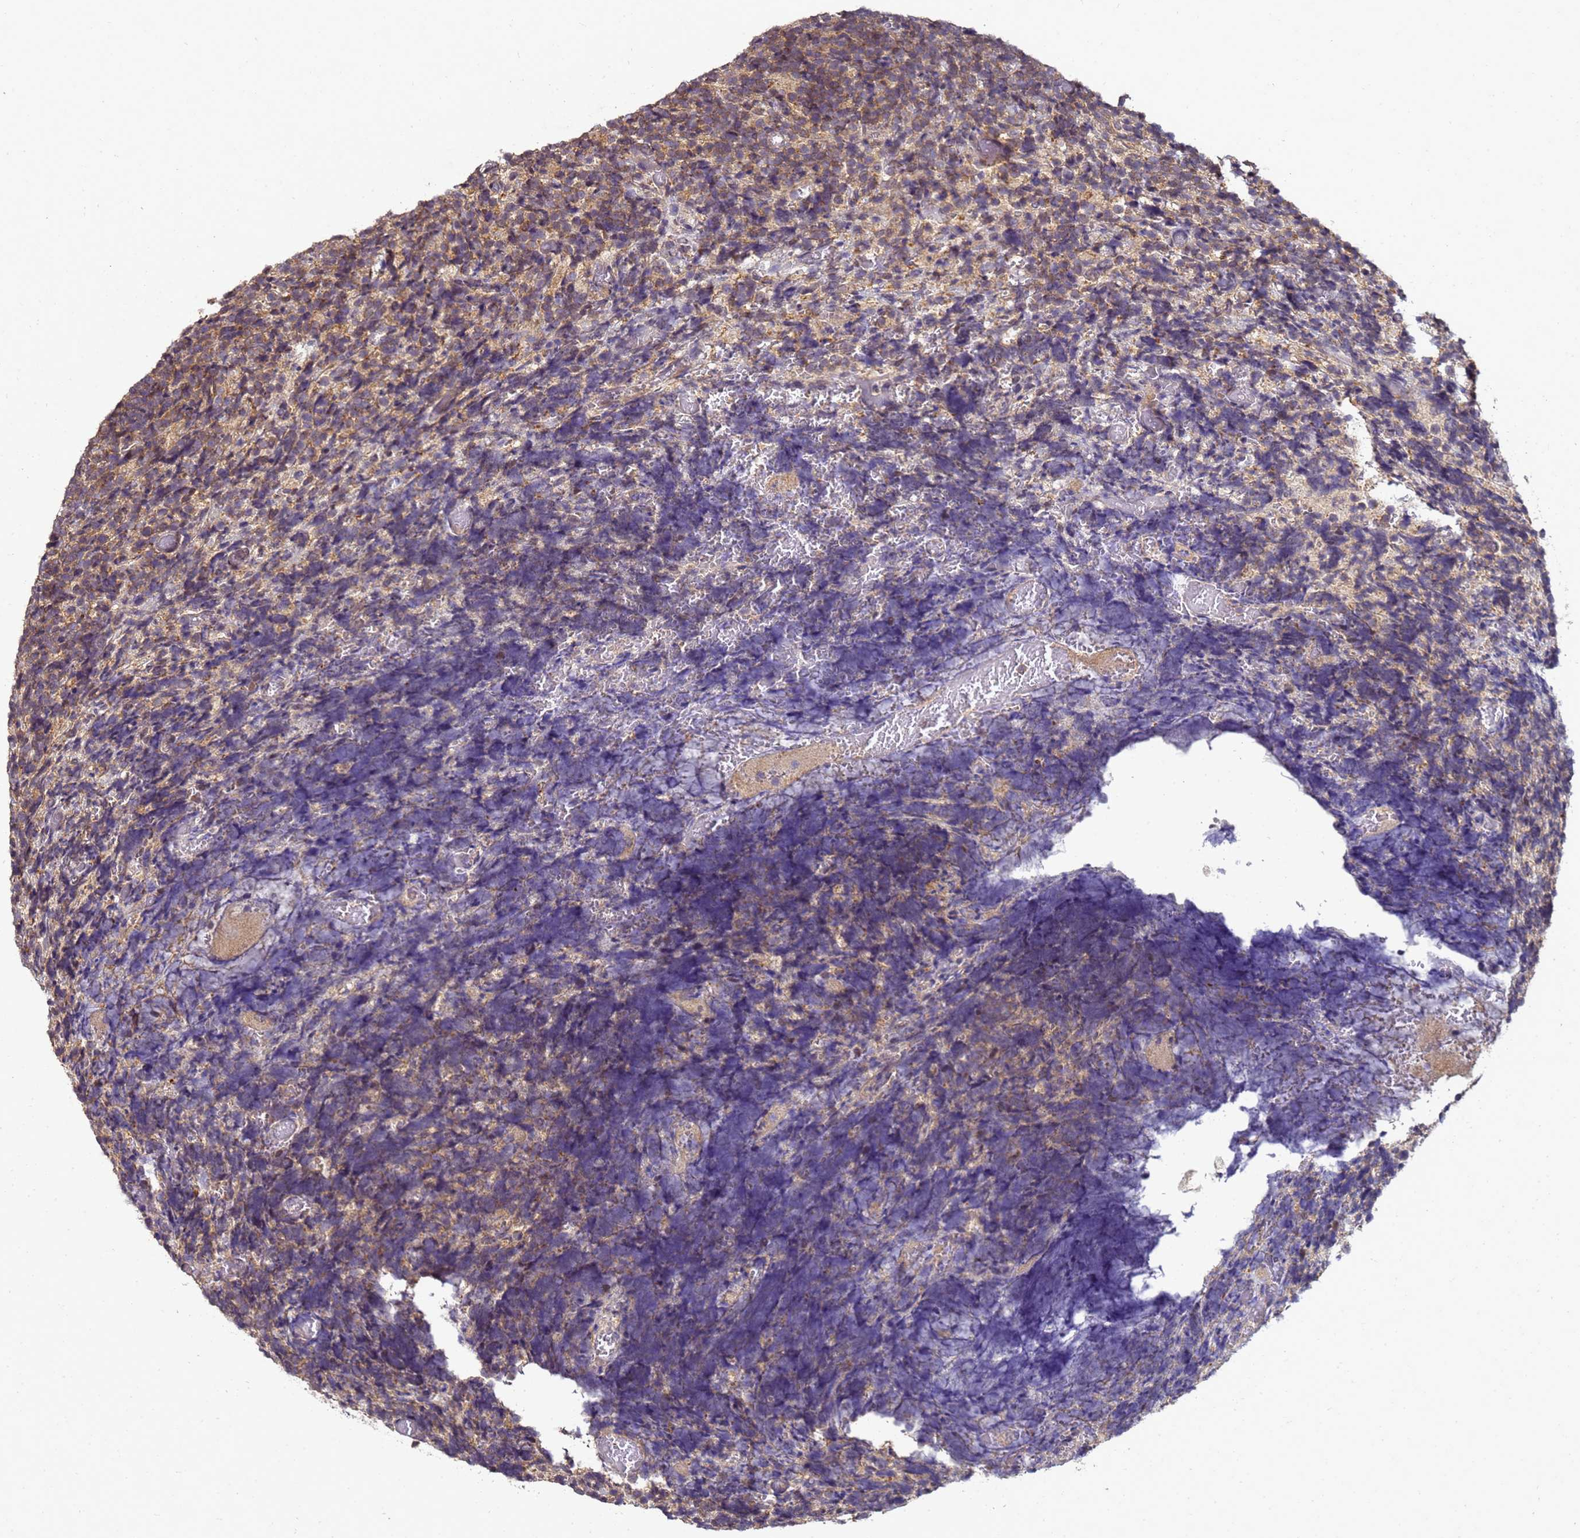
{"staining": {"intensity": "moderate", "quantity": "<25%", "location": "cytoplasmic/membranous"}, "tissue": "glioma", "cell_type": "Tumor cells", "image_type": "cancer", "snomed": [{"axis": "morphology", "description": "Glioma, malignant, Low grade"}, {"axis": "topography", "description": "Brain"}], "caption": "The immunohistochemical stain labels moderate cytoplasmic/membranous expression in tumor cells of malignant glioma (low-grade) tissue.", "gene": "ANKRD17", "patient": {"sex": "female", "age": 1}}